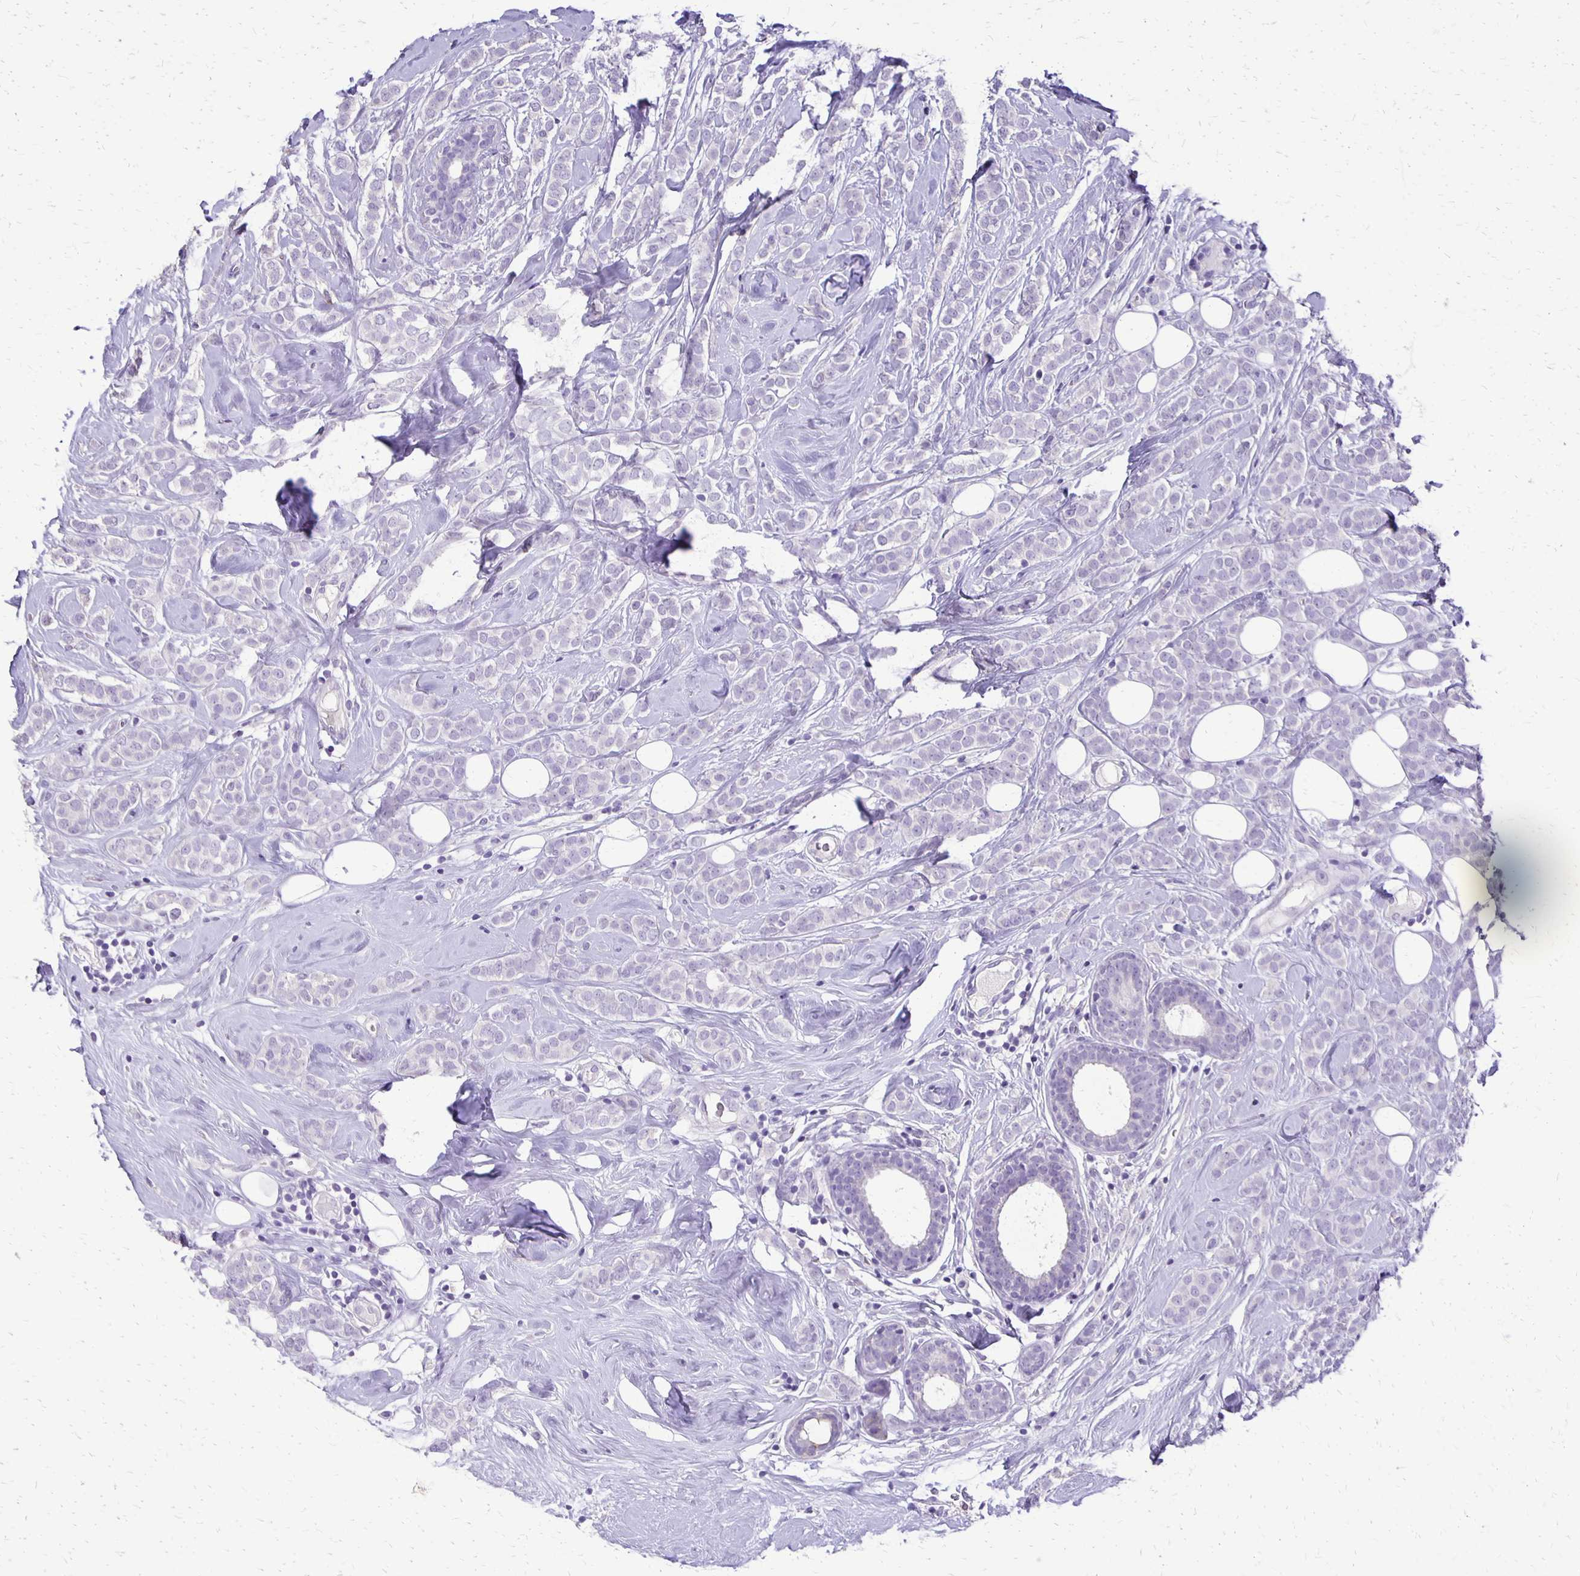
{"staining": {"intensity": "negative", "quantity": "none", "location": "none"}, "tissue": "breast cancer", "cell_type": "Tumor cells", "image_type": "cancer", "snomed": [{"axis": "morphology", "description": "Lobular carcinoma"}, {"axis": "topography", "description": "Breast"}], "caption": "Tumor cells show no significant protein expression in lobular carcinoma (breast). (DAB immunohistochemistry, high magnification).", "gene": "ANKRD45", "patient": {"sex": "female", "age": 49}}